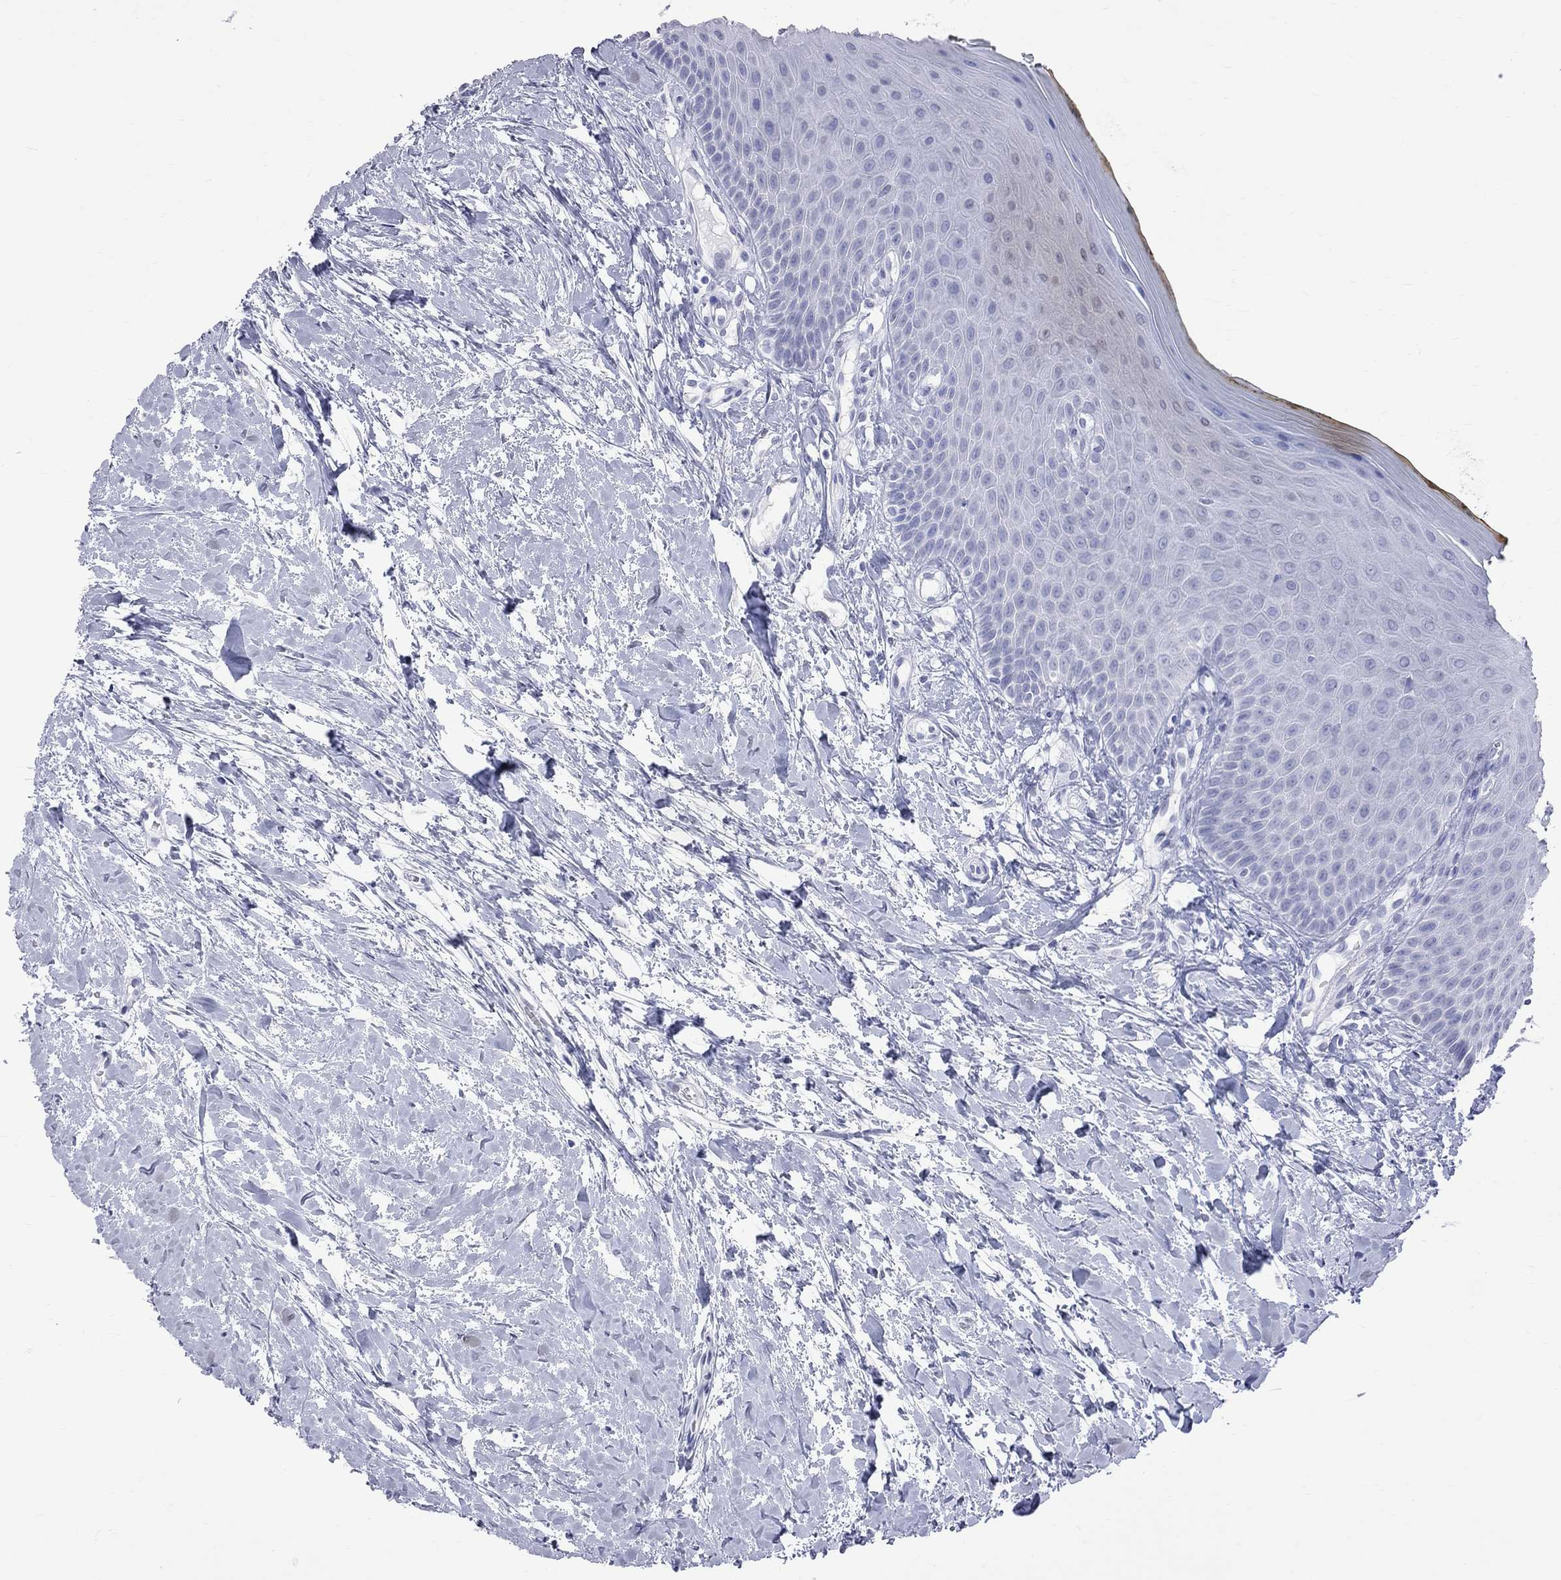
{"staining": {"intensity": "negative", "quantity": "none", "location": "none"}, "tissue": "oral mucosa", "cell_type": "Squamous epithelial cells", "image_type": "normal", "snomed": [{"axis": "morphology", "description": "Normal tissue, NOS"}, {"axis": "topography", "description": "Oral tissue"}], "caption": "DAB immunohistochemical staining of benign human oral mucosa displays no significant expression in squamous epithelial cells.", "gene": "BPIFB1", "patient": {"sex": "female", "age": 43}}